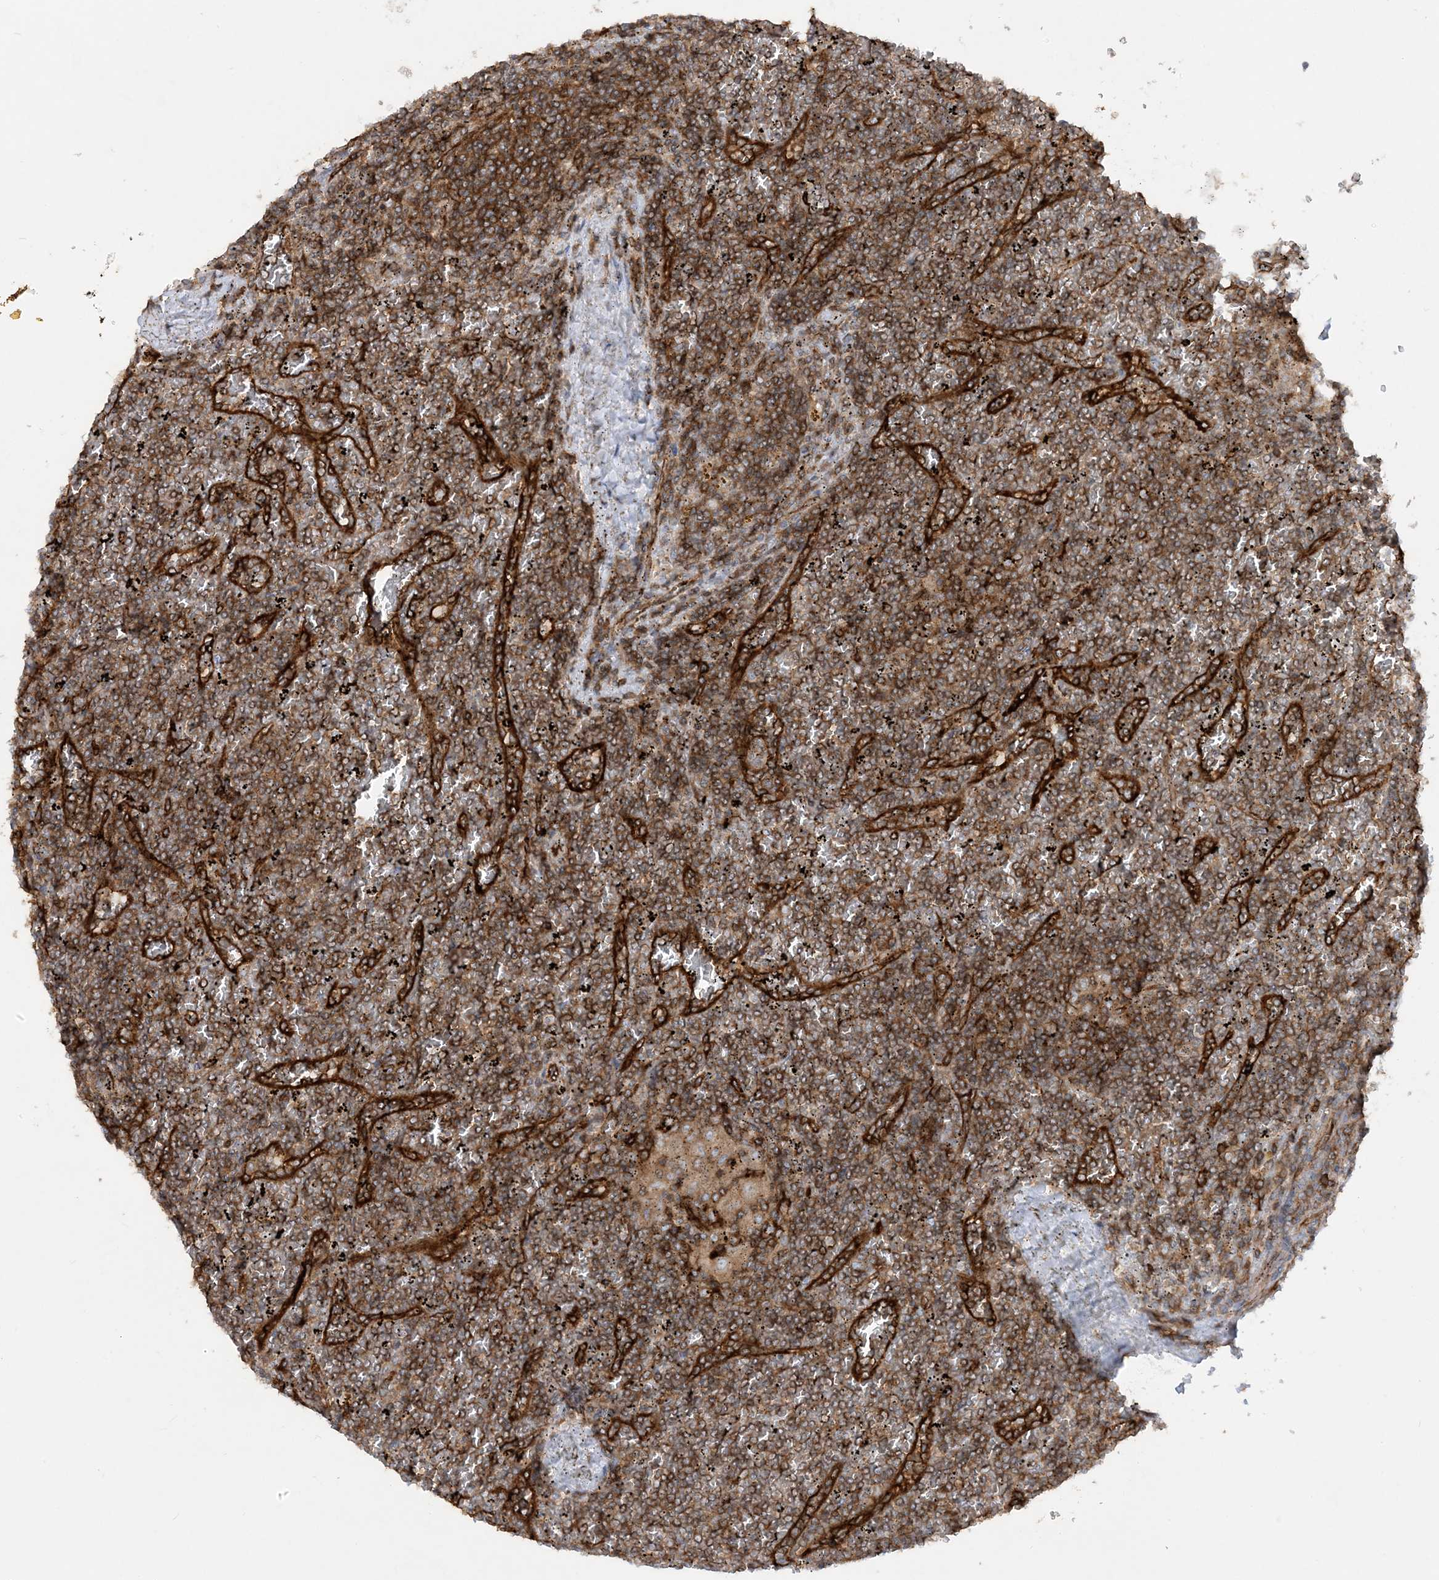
{"staining": {"intensity": "strong", "quantity": ">75%", "location": "cytoplasmic/membranous"}, "tissue": "lymphoma", "cell_type": "Tumor cells", "image_type": "cancer", "snomed": [{"axis": "morphology", "description": "Malignant lymphoma, non-Hodgkin's type, Low grade"}, {"axis": "topography", "description": "Spleen"}], "caption": "Tumor cells demonstrate high levels of strong cytoplasmic/membranous expression in approximately >75% of cells in lymphoma.", "gene": "HLA-E", "patient": {"sex": "female", "age": 19}}